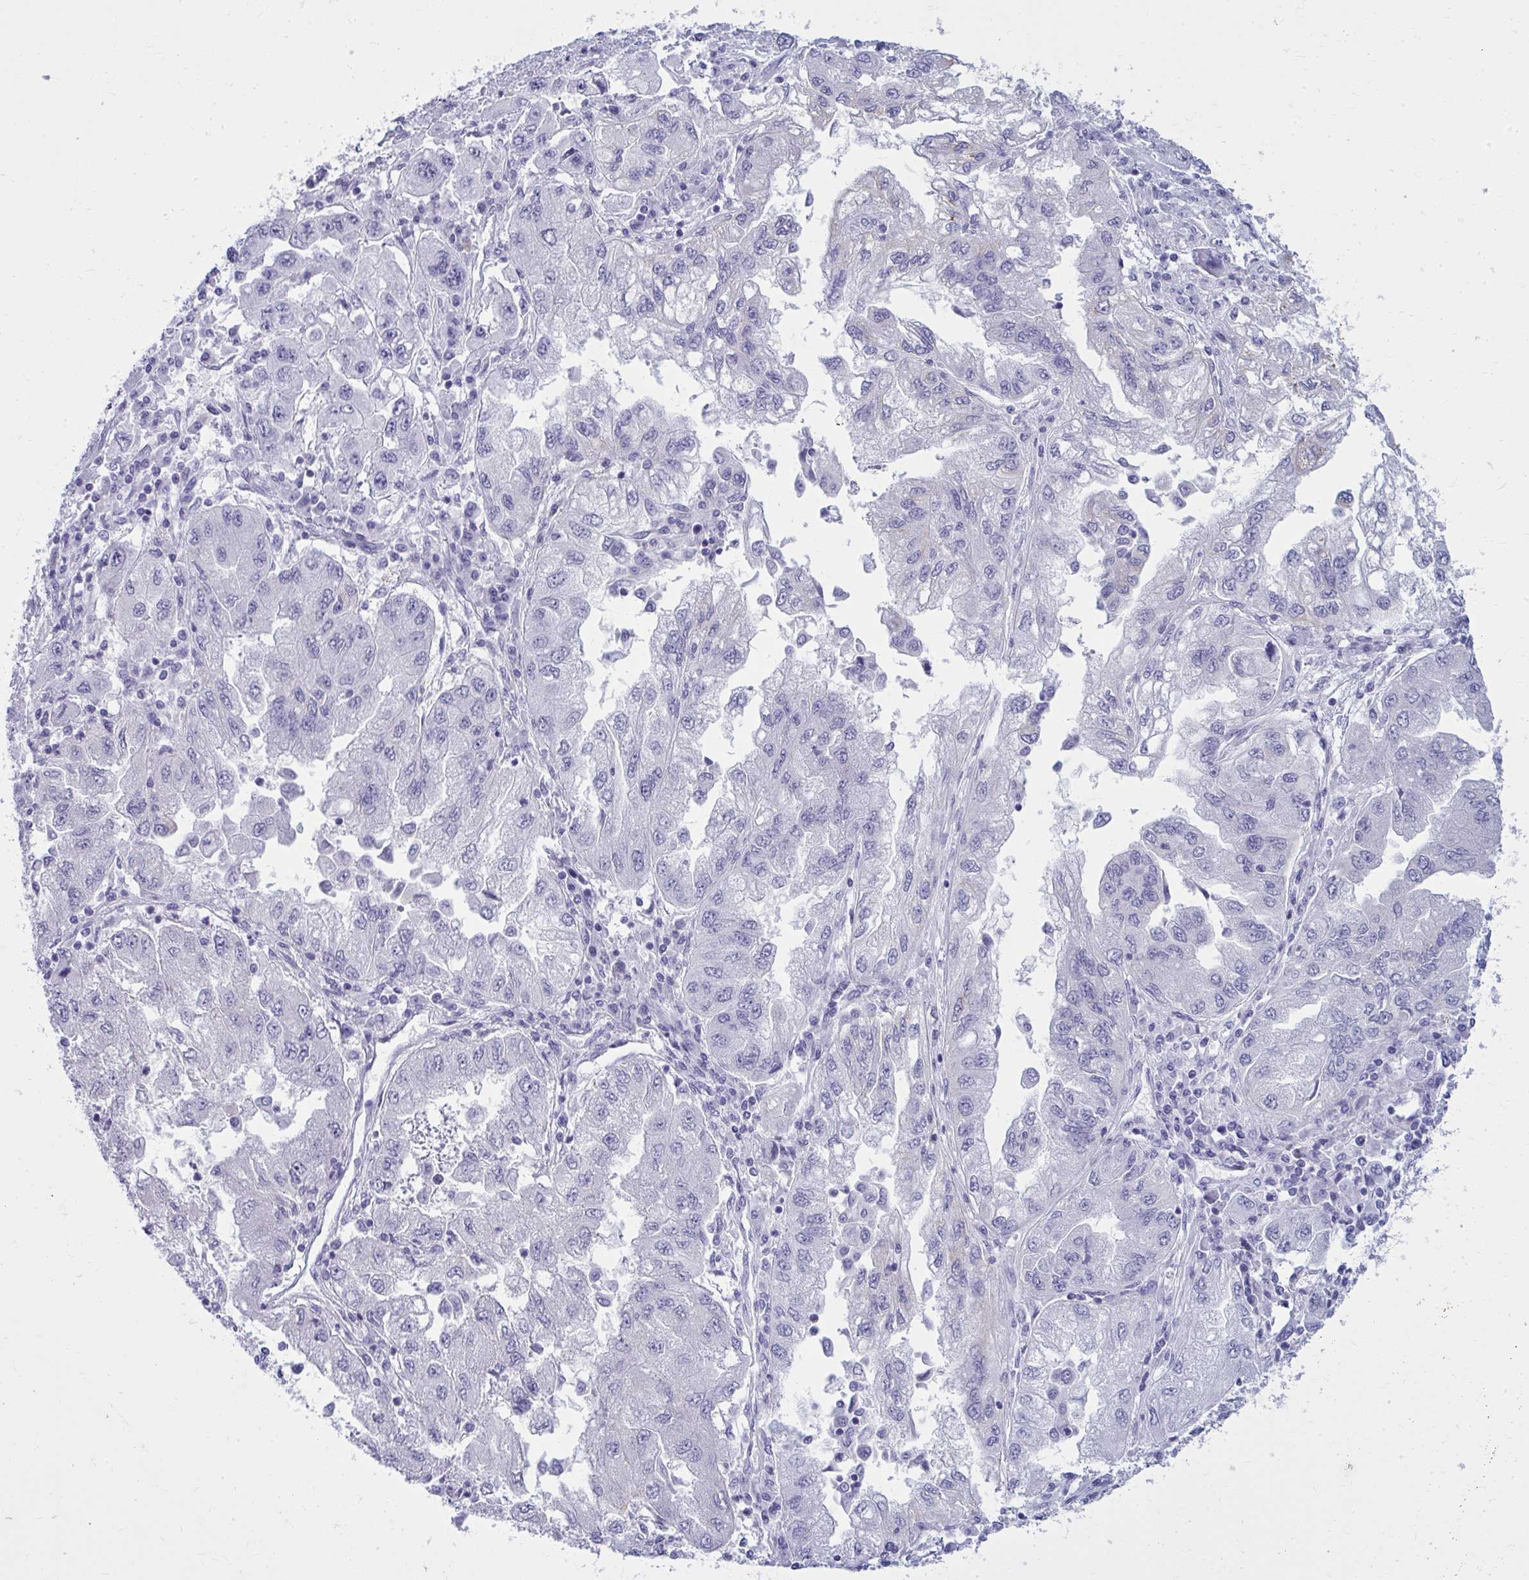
{"staining": {"intensity": "negative", "quantity": "none", "location": "none"}, "tissue": "lung cancer", "cell_type": "Tumor cells", "image_type": "cancer", "snomed": [{"axis": "morphology", "description": "Adenocarcinoma, NOS"}, {"axis": "morphology", "description": "Adenocarcinoma primary or metastatic"}, {"axis": "topography", "description": "Lung"}], "caption": "IHC of lung cancer (adenocarcinoma primary or metastatic) demonstrates no staining in tumor cells.", "gene": "QDPR", "patient": {"sex": "male", "age": 74}}